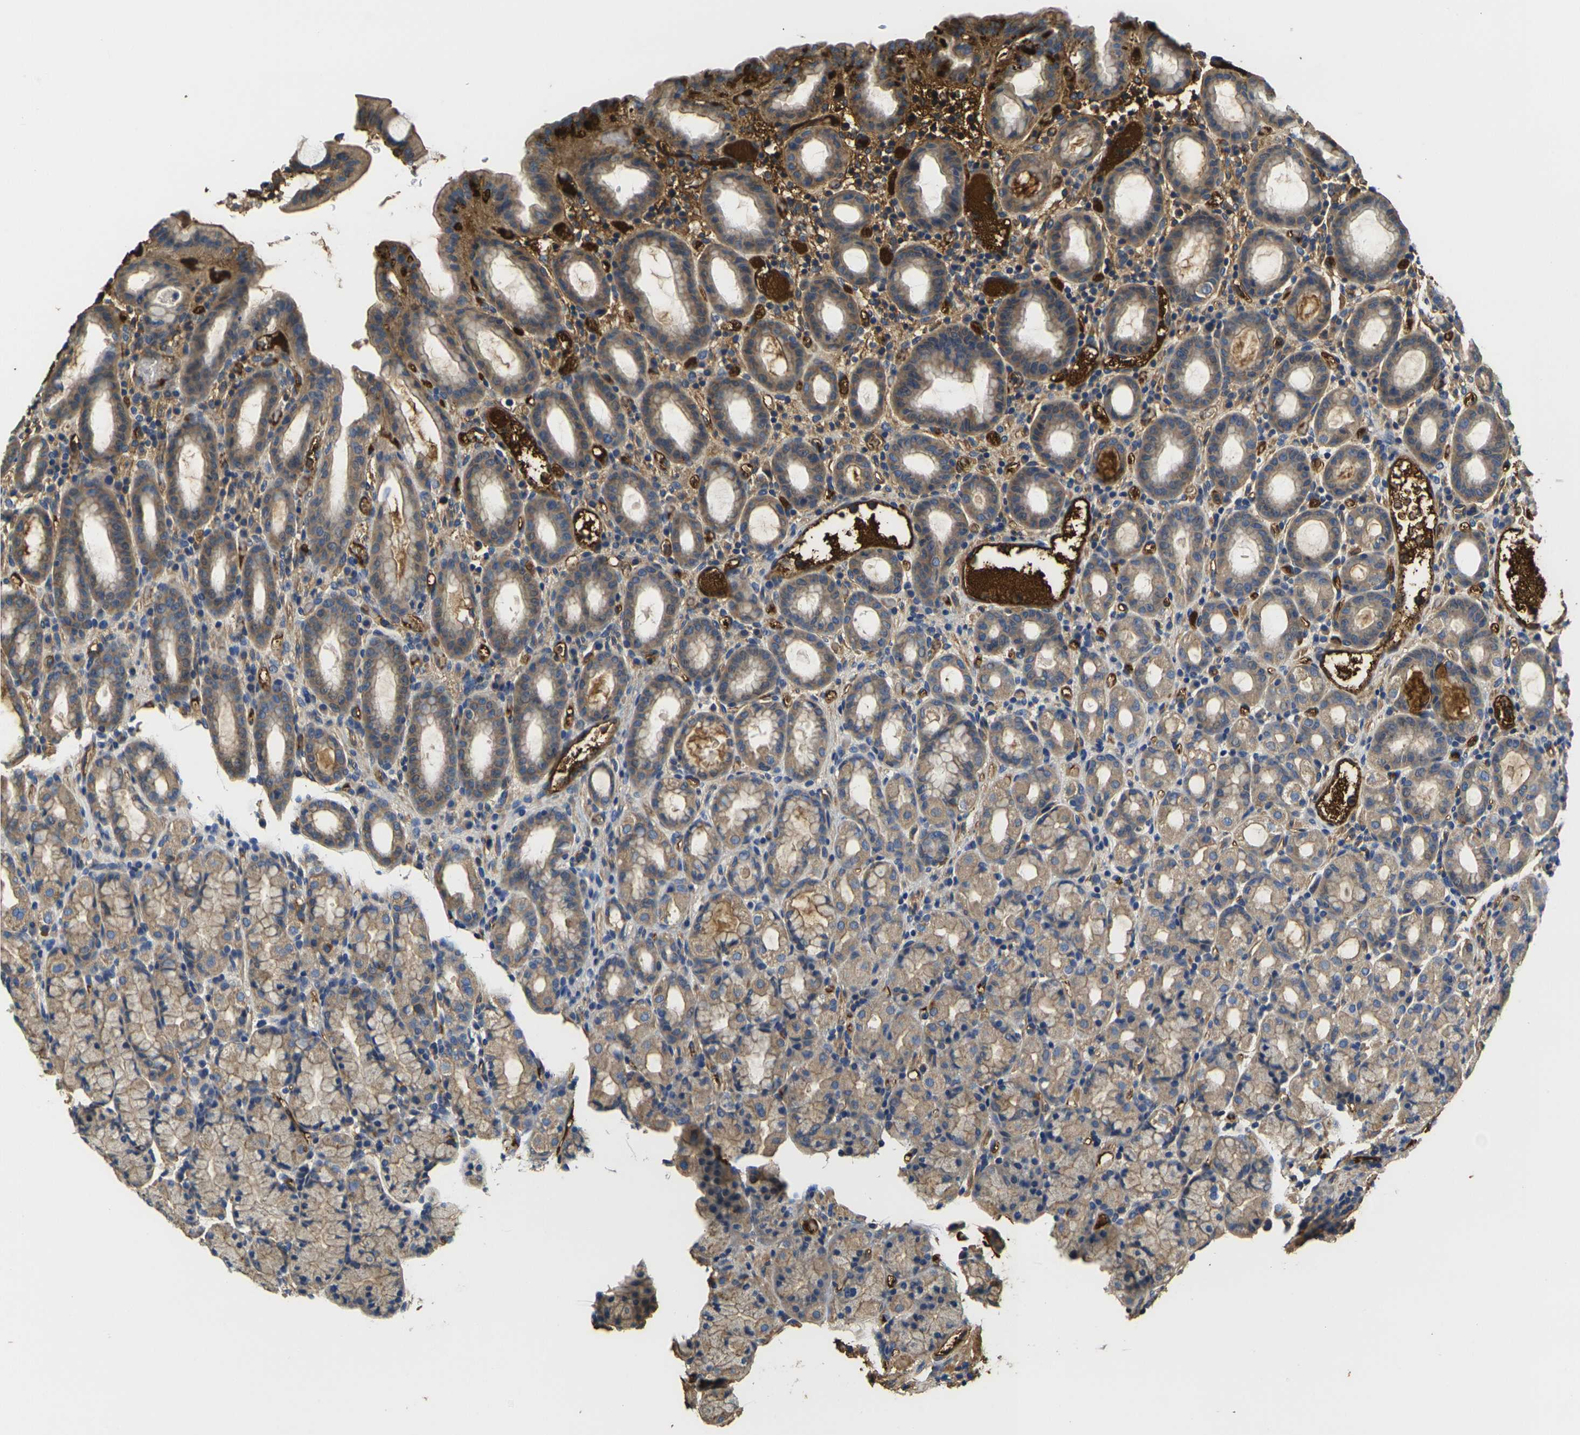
{"staining": {"intensity": "moderate", "quantity": ">75%", "location": "cytoplasmic/membranous"}, "tissue": "stomach", "cell_type": "Glandular cells", "image_type": "normal", "snomed": [{"axis": "morphology", "description": "Normal tissue, NOS"}, {"axis": "topography", "description": "Stomach, upper"}], "caption": "Immunohistochemical staining of normal human stomach shows medium levels of moderate cytoplasmic/membranous staining in about >75% of glandular cells. The staining was performed using DAB, with brown indicating positive protein expression. Nuclei are stained blue with hematoxylin.", "gene": "HSPG2", "patient": {"sex": "male", "age": 68}}